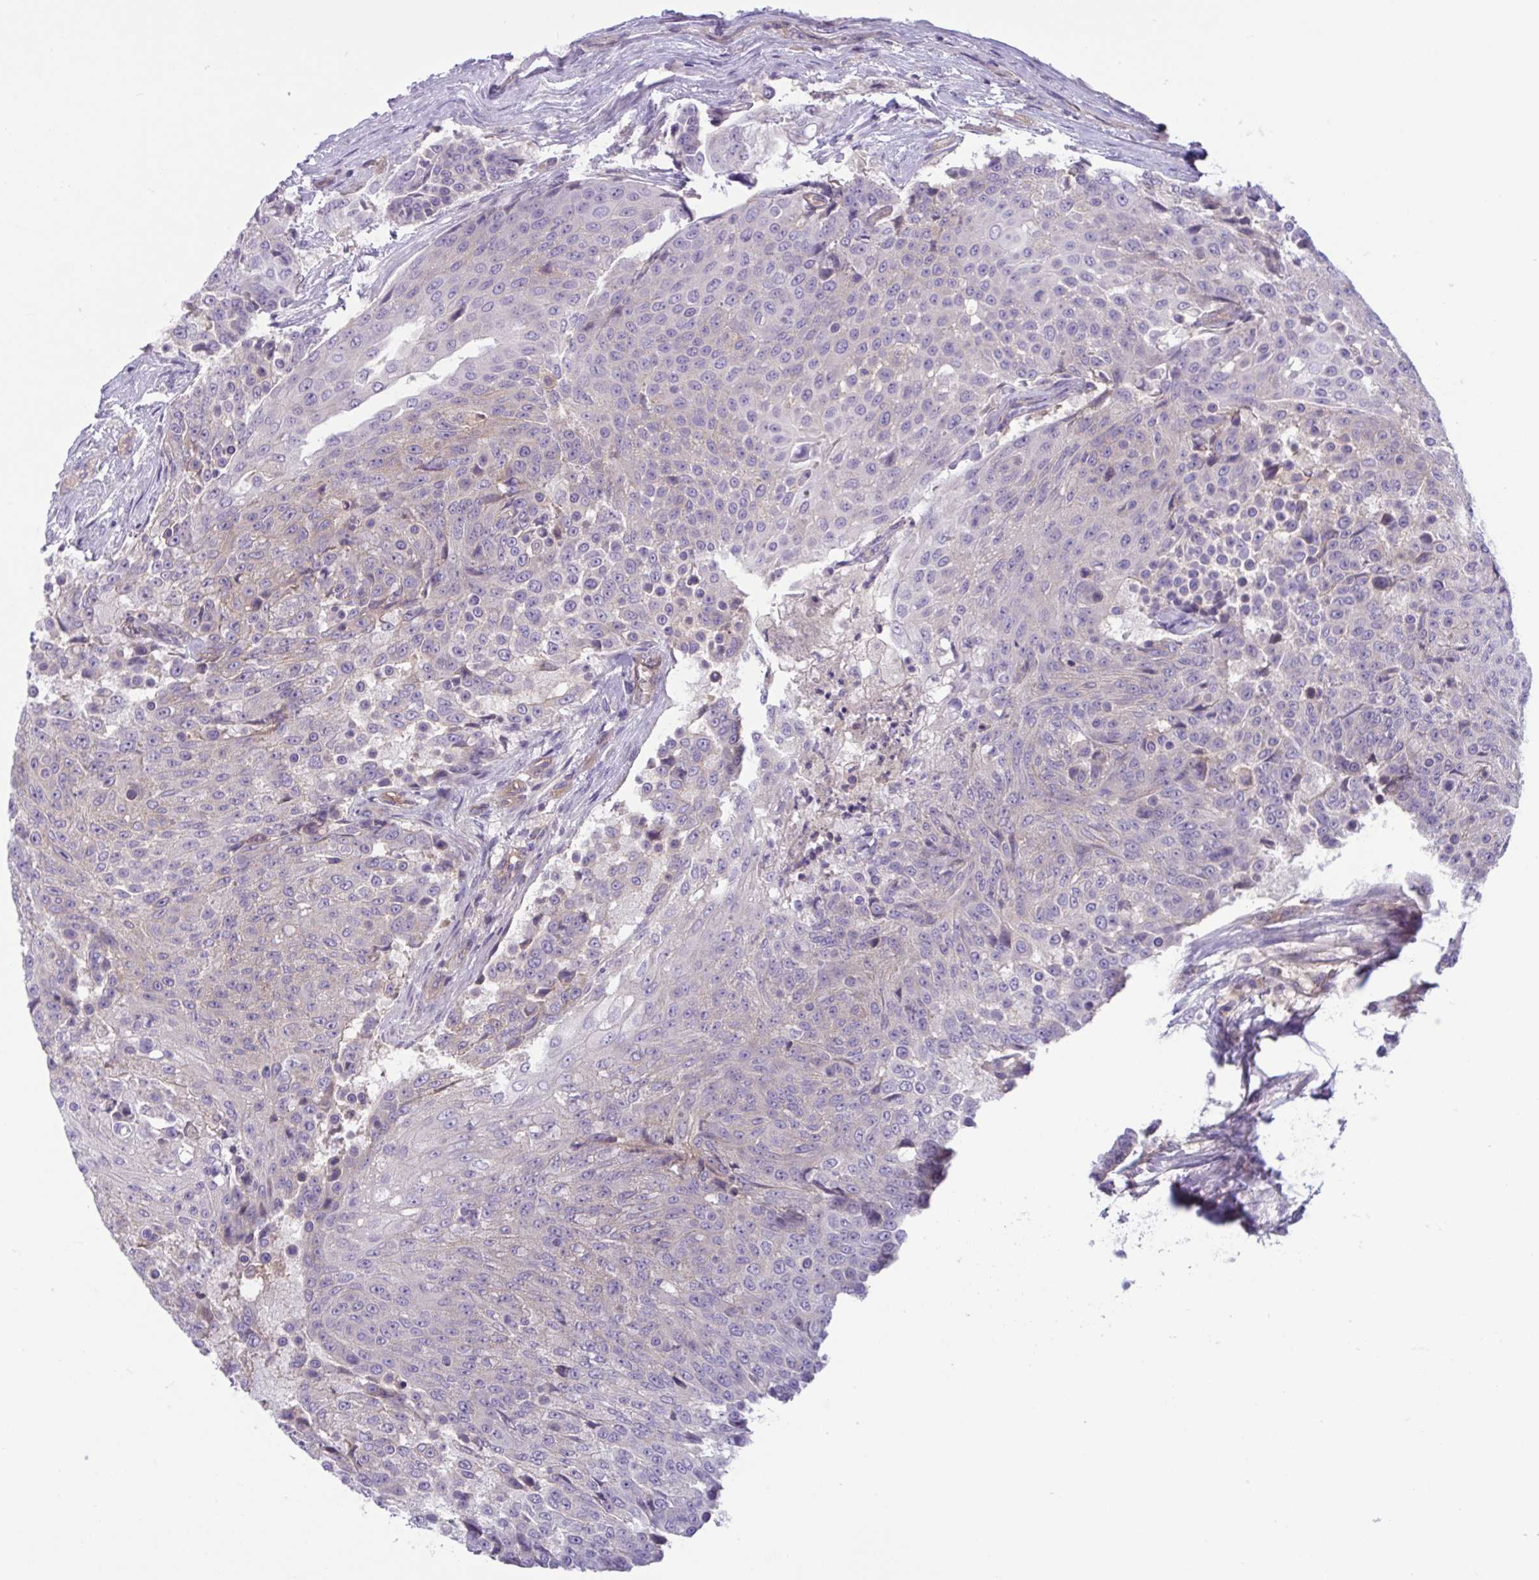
{"staining": {"intensity": "weak", "quantity": "<25%", "location": "cytoplasmic/membranous"}, "tissue": "urothelial cancer", "cell_type": "Tumor cells", "image_type": "cancer", "snomed": [{"axis": "morphology", "description": "Urothelial carcinoma, High grade"}, {"axis": "topography", "description": "Urinary bladder"}], "caption": "Image shows no protein expression in tumor cells of high-grade urothelial carcinoma tissue.", "gene": "TTC7B", "patient": {"sex": "female", "age": 63}}